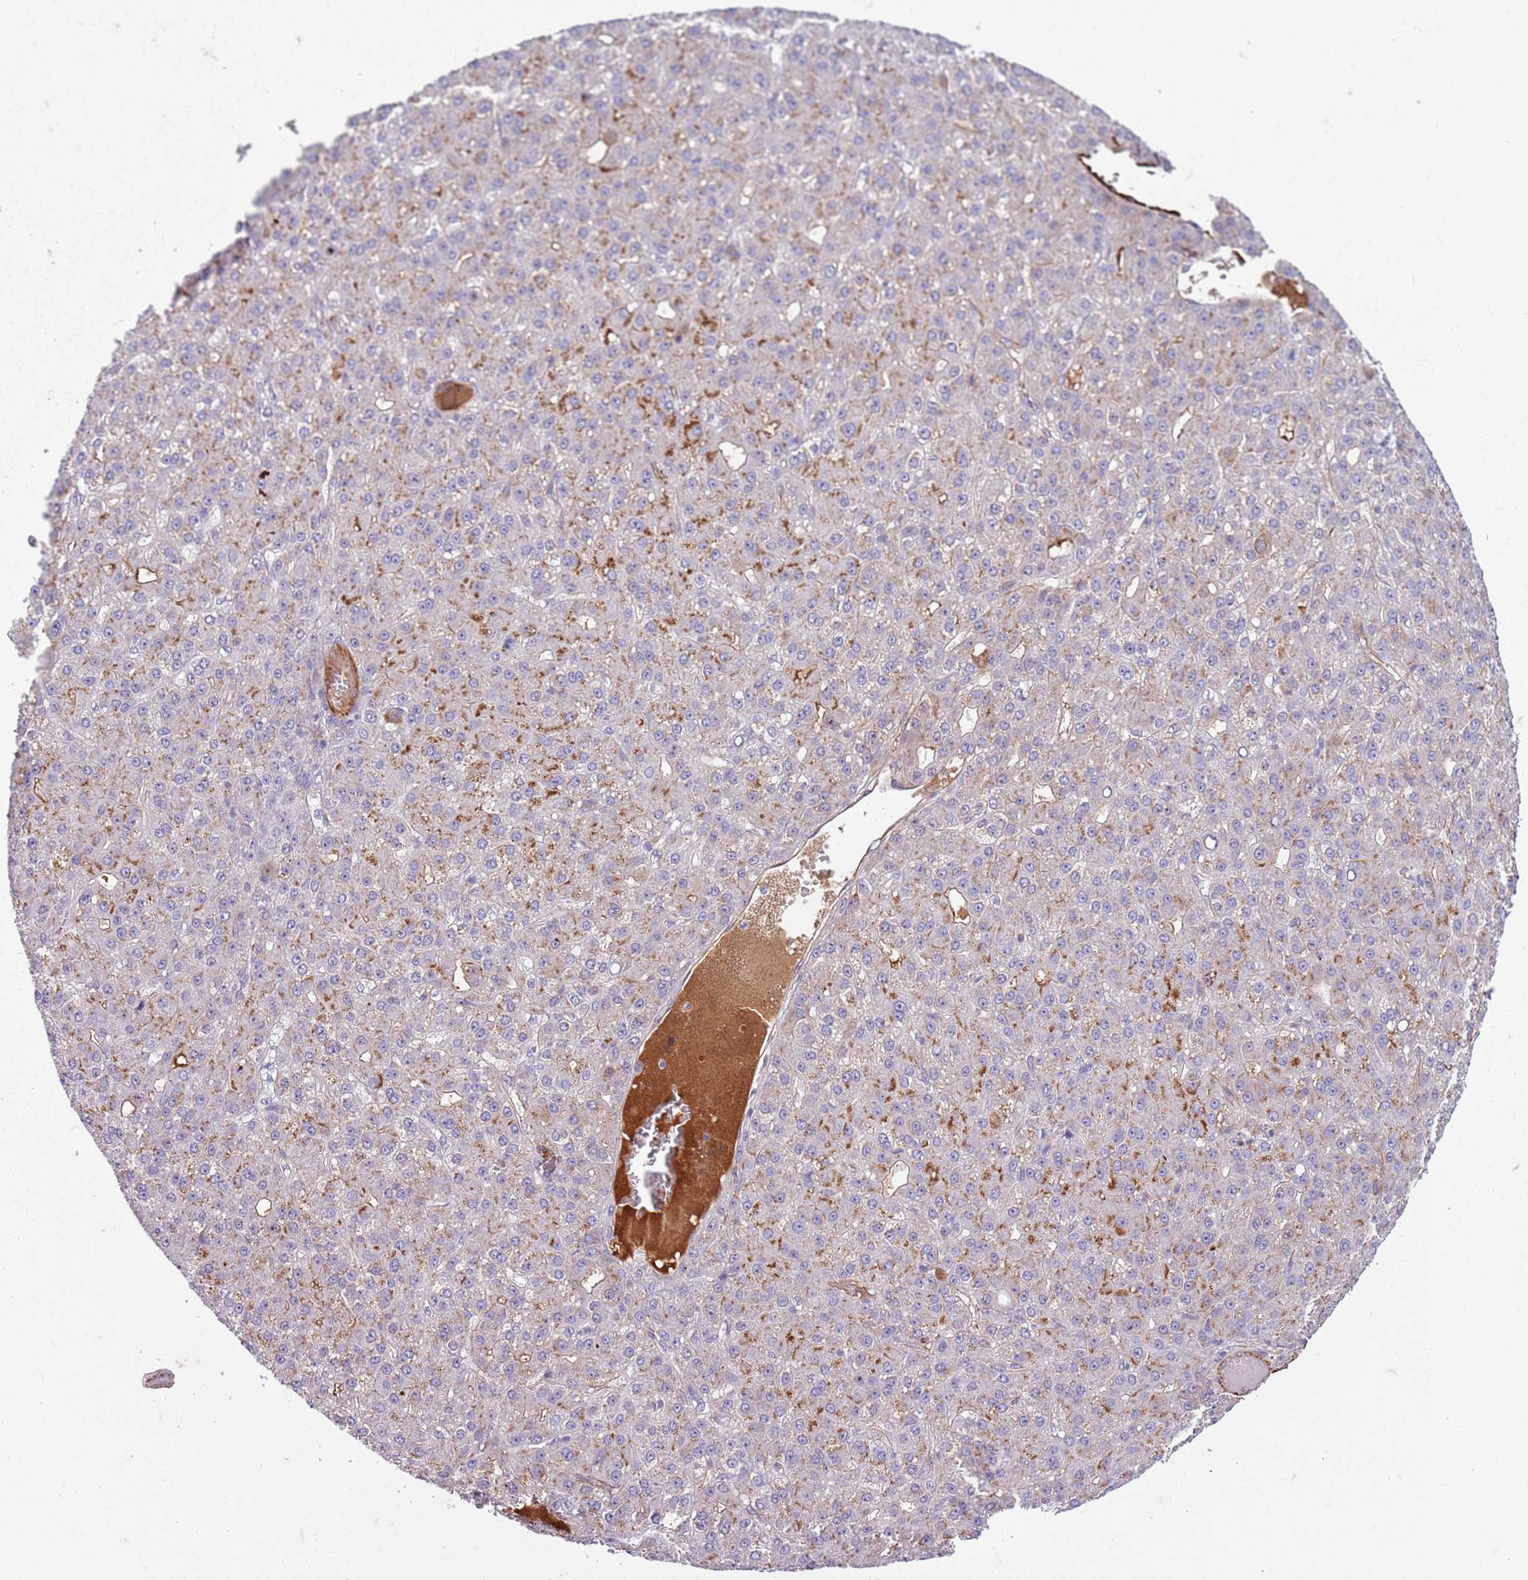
{"staining": {"intensity": "moderate", "quantity": "<25%", "location": "cytoplasmic/membranous"}, "tissue": "liver cancer", "cell_type": "Tumor cells", "image_type": "cancer", "snomed": [{"axis": "morphology", "description": "Carcinoma, Hepatocellular, NOS"}, {"axis": "topography", "description": "Liver"}], "caption": "The immunohistochemical stain shows moderate cytoplasmic/membranous positivity in tumor cells of liver hepatocellular carcinoma tissue. (DAB (3,3'-diaminobenzidine) = brown stain, brightfield microscopy at high magnification).", "gene": "TAS2R38", "patient": {"sex": "male", "age": 67}}